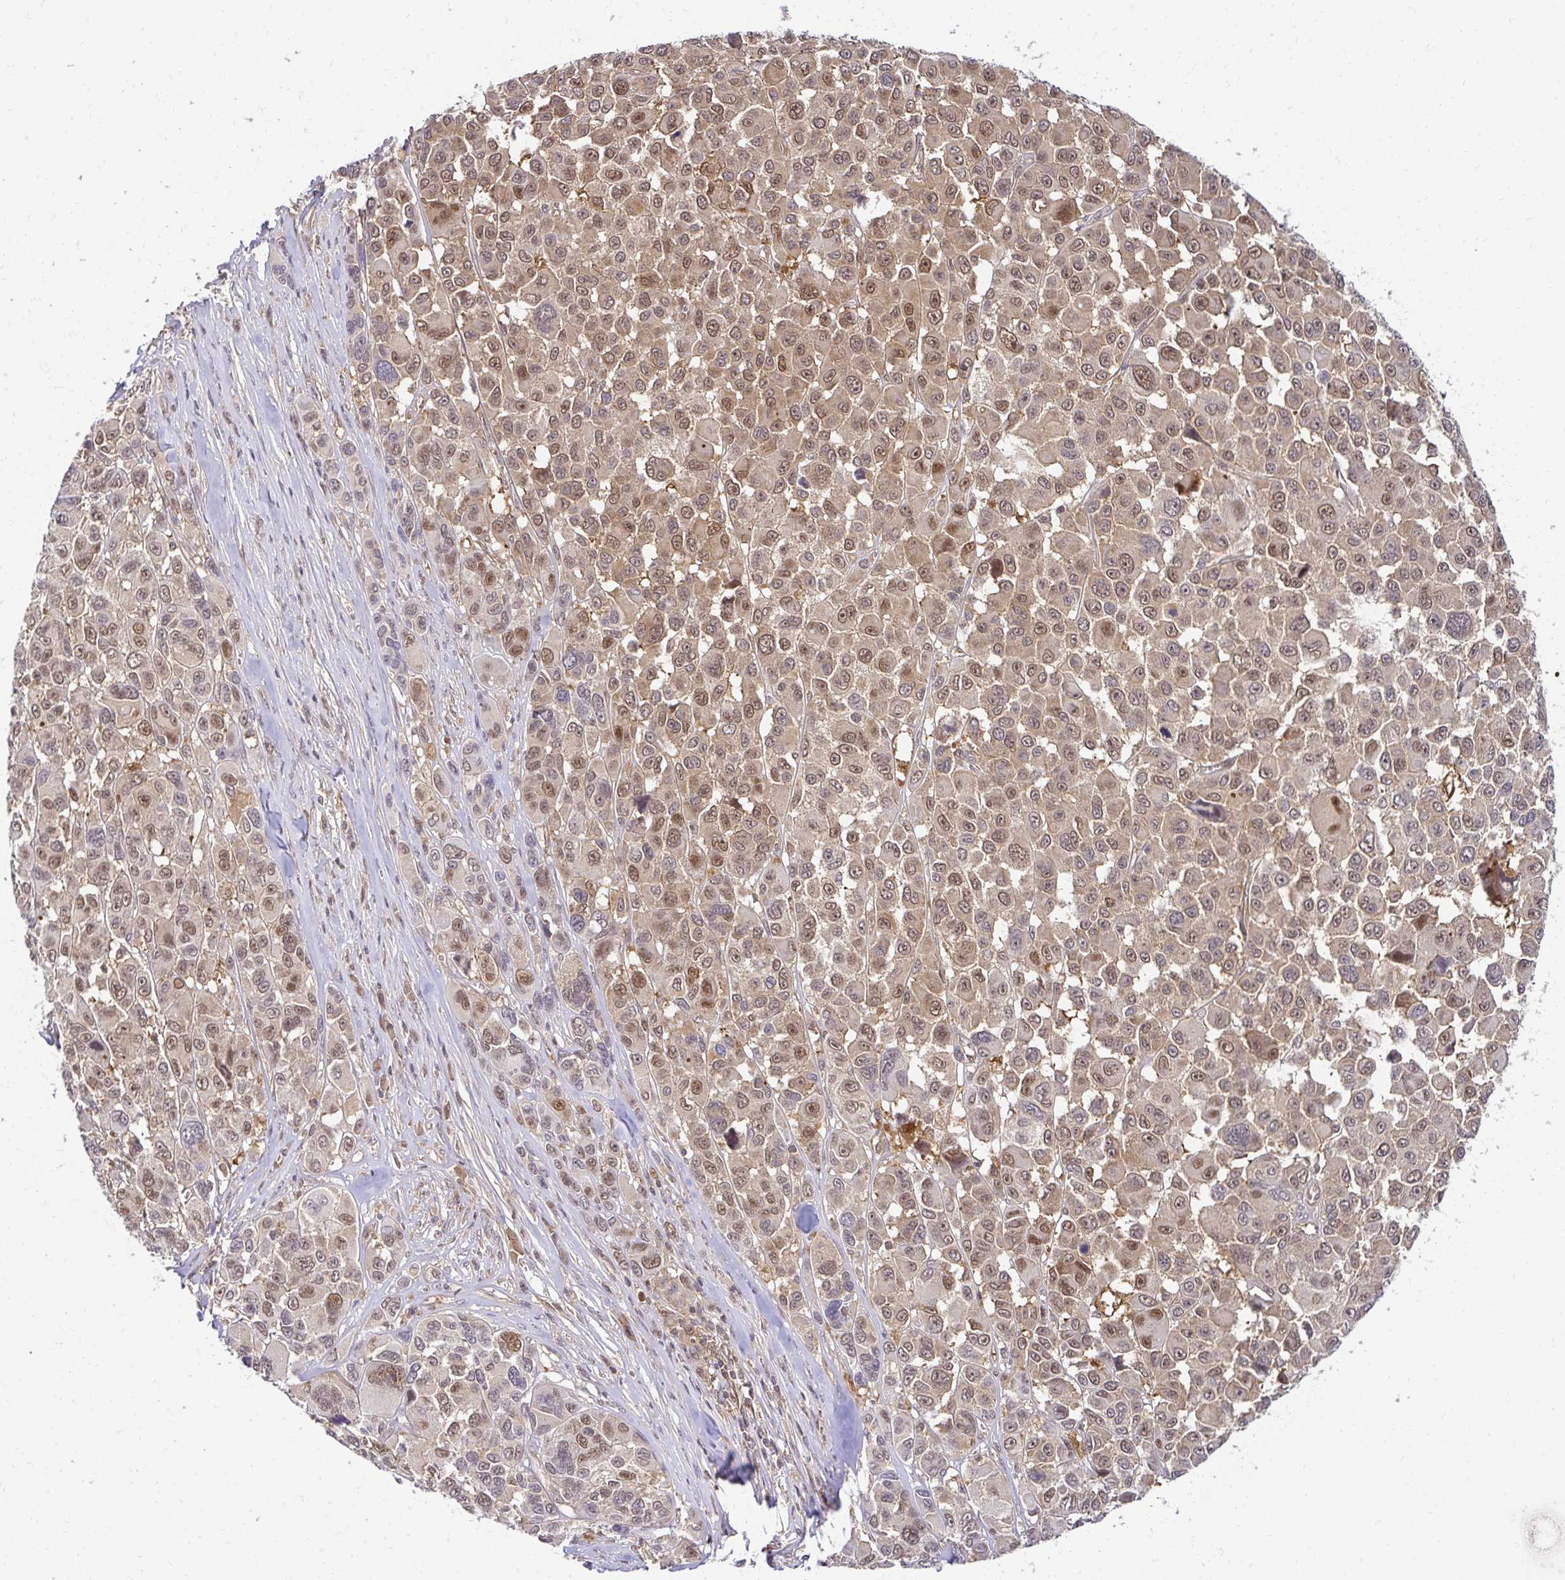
{"staining": {"intensity": "moderate", "quantity": ">75%", "location": "cytoplasmic/membranous,nuclear"}, "tissue": "melanoma", "cell_type": "Tumor cells", "image_type": "cancer", "snomed": [{"axis": "morphology", "description": "Malignant melanoma, NOS"}, {"axis": "topography", "description": "Skin"}], "caption": "Malignant melanoma stained for a protein reveals moderate cytoplasmic/membranous and nuclear positivity in tumor cells. The protein of interest is stained brown, and the nuclei are stained in blue (DAB IHC with brightfield microscopy, high magnification).", "gene": "PSMA4", "patient": {"sex": "female", "age": 66}}